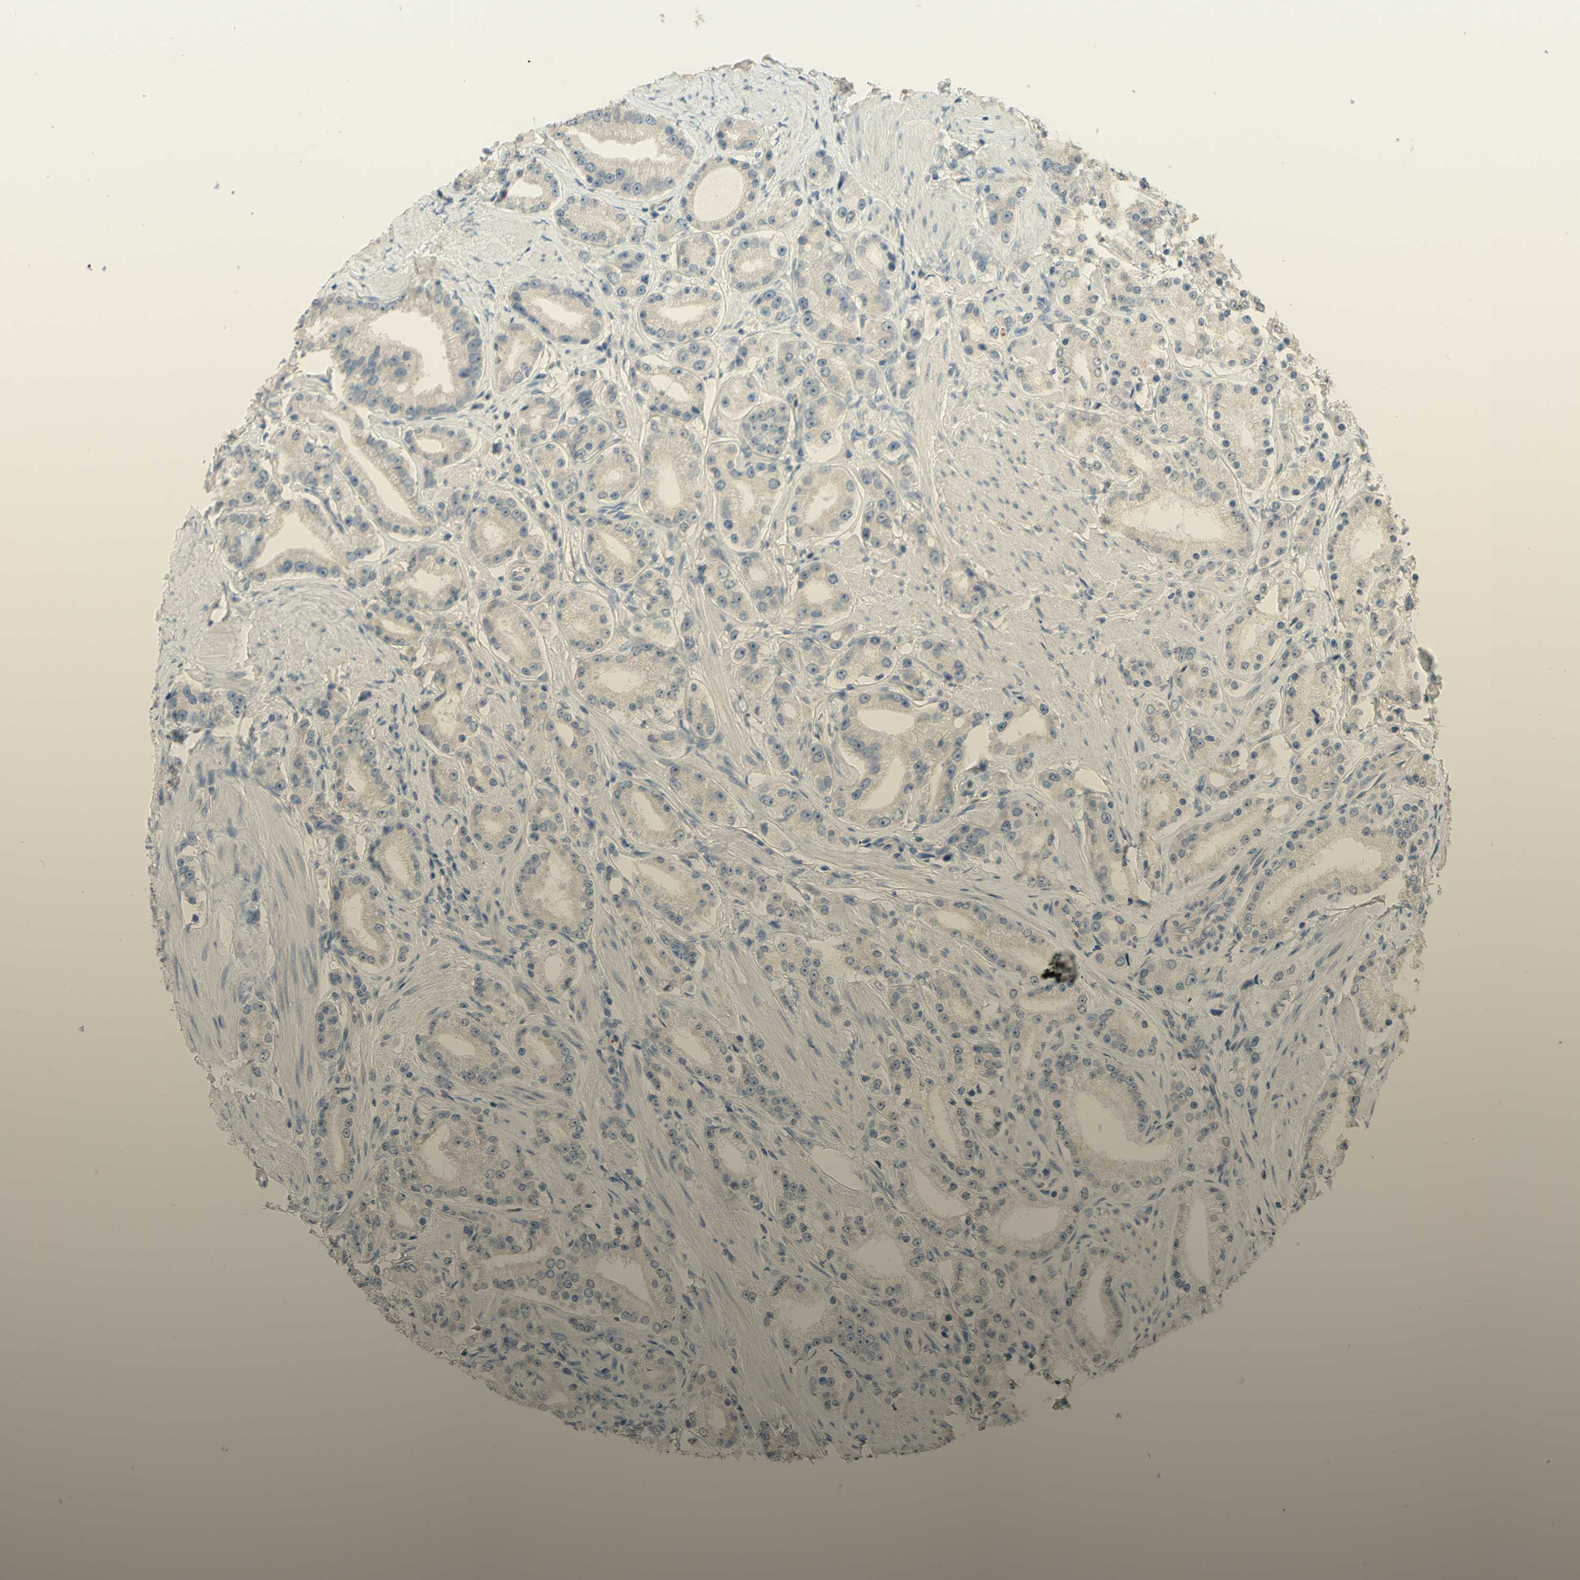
{"staining": {"intensity": "negative", "quantity": "none", "location": "none"}, "tissue": "prostate cancer", "cell_type": "Tumor cells", "image_type": "cancer", "snomed": [{"axis": "morphology", "description": "Adenocarcinoma, Low grade"}, {"axis": "topography", "description": "Prostate"}], "caption": "This is an IHC image of human low-grade adenocarcinoma (prostate). There is no positivity in tumor cells.", "gene": "SMIM19", "patient": {"sex": "male", "age": 63}}